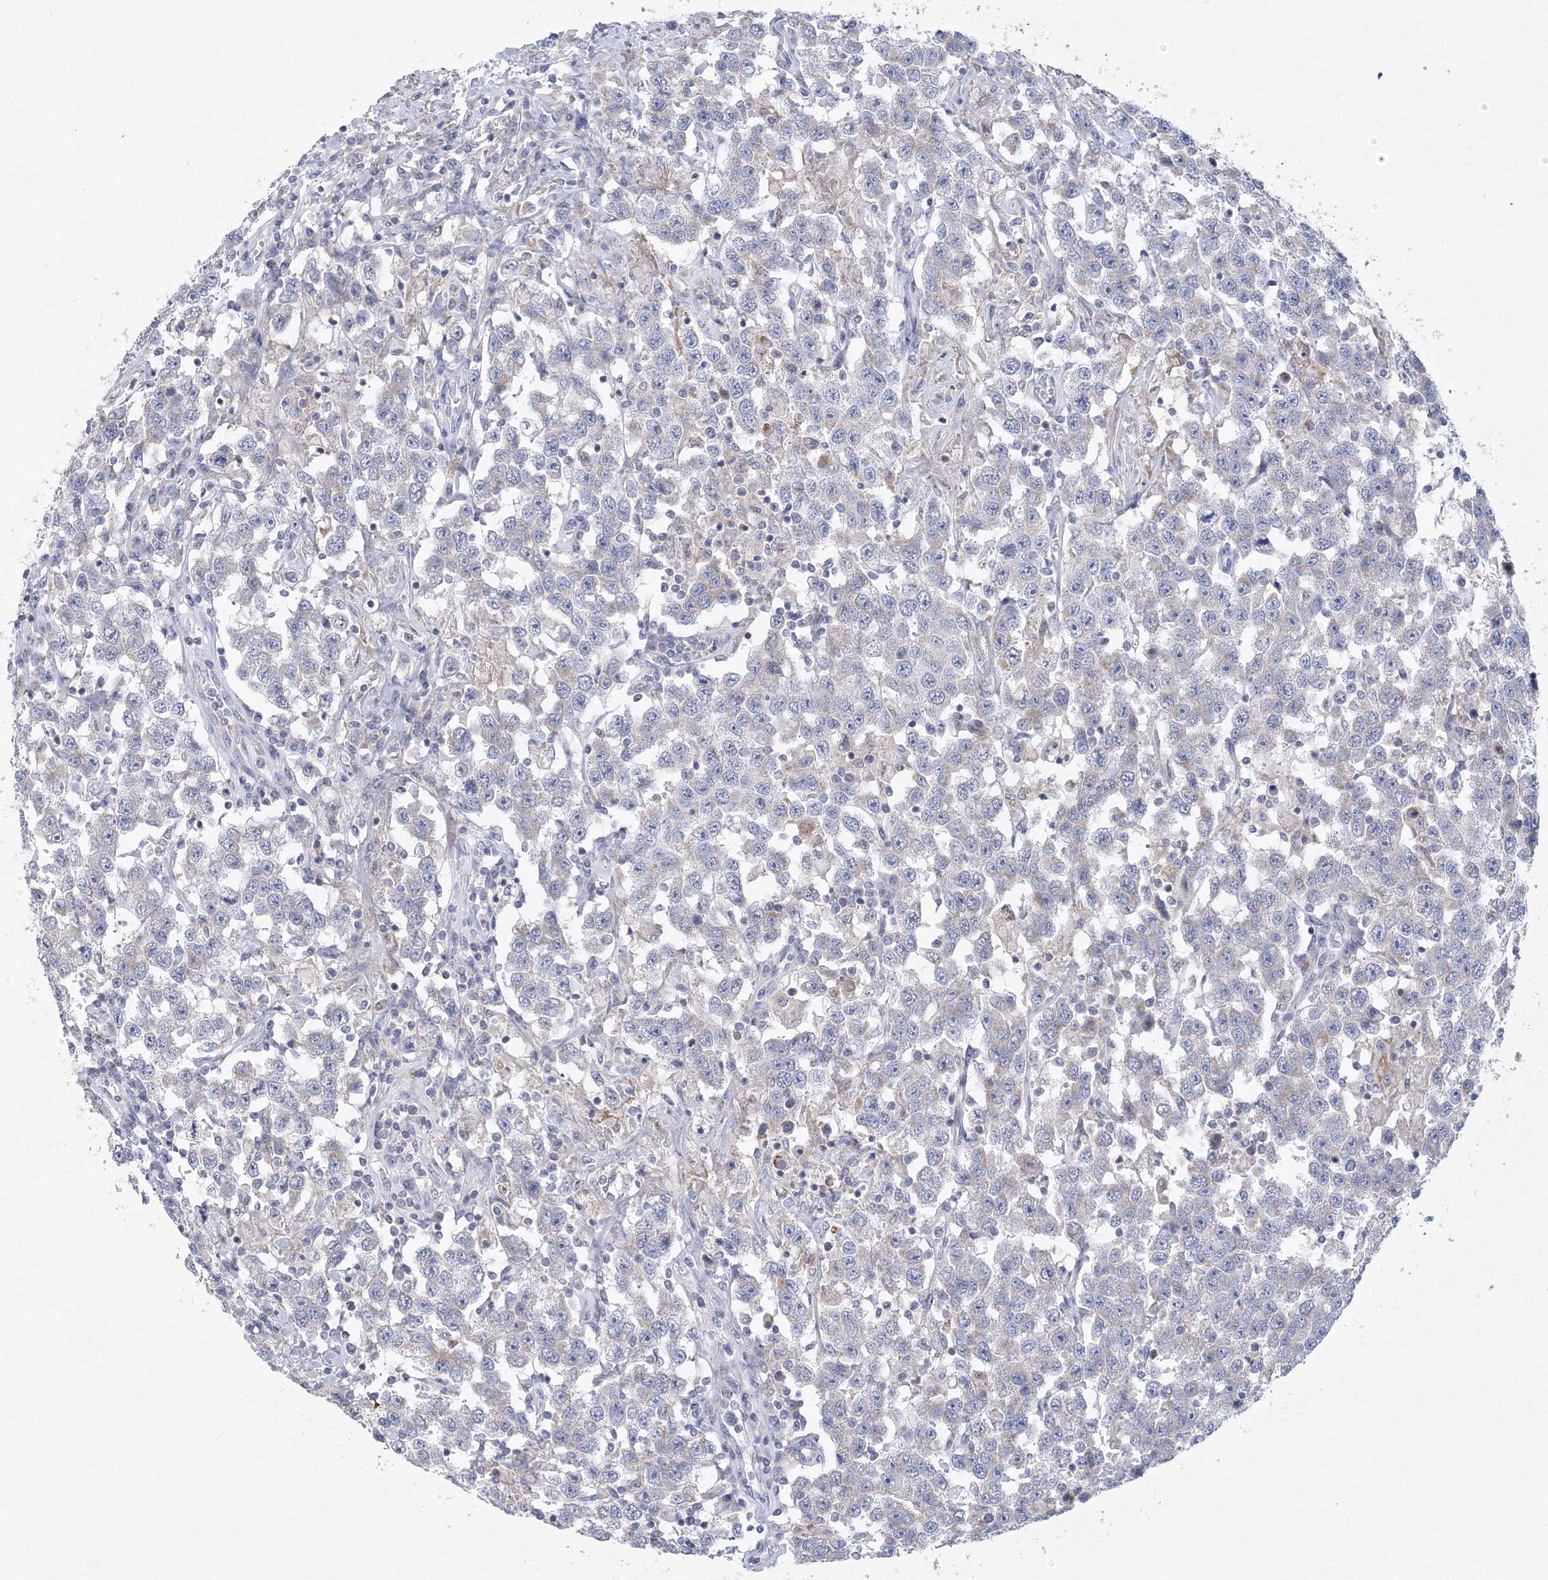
{"staining": {"intensity": "negative", "quantity": "none", "location": "none"}, "tissue": "testis cancer", "cell_type": "Tumor cells", "image_type": "cancer", "snomed": [{"axis": "morphology", "description": "Seminoma, NOS"}, {"axis": "topography", "description": "Testis"}], "caption": "High power microscopy micrograph of an IHC micrograph of testis cancer, revealing no significant staining in tumor cells.", "gene": "NIPAL1", "patient": {"sex": "male", "age": 41}}